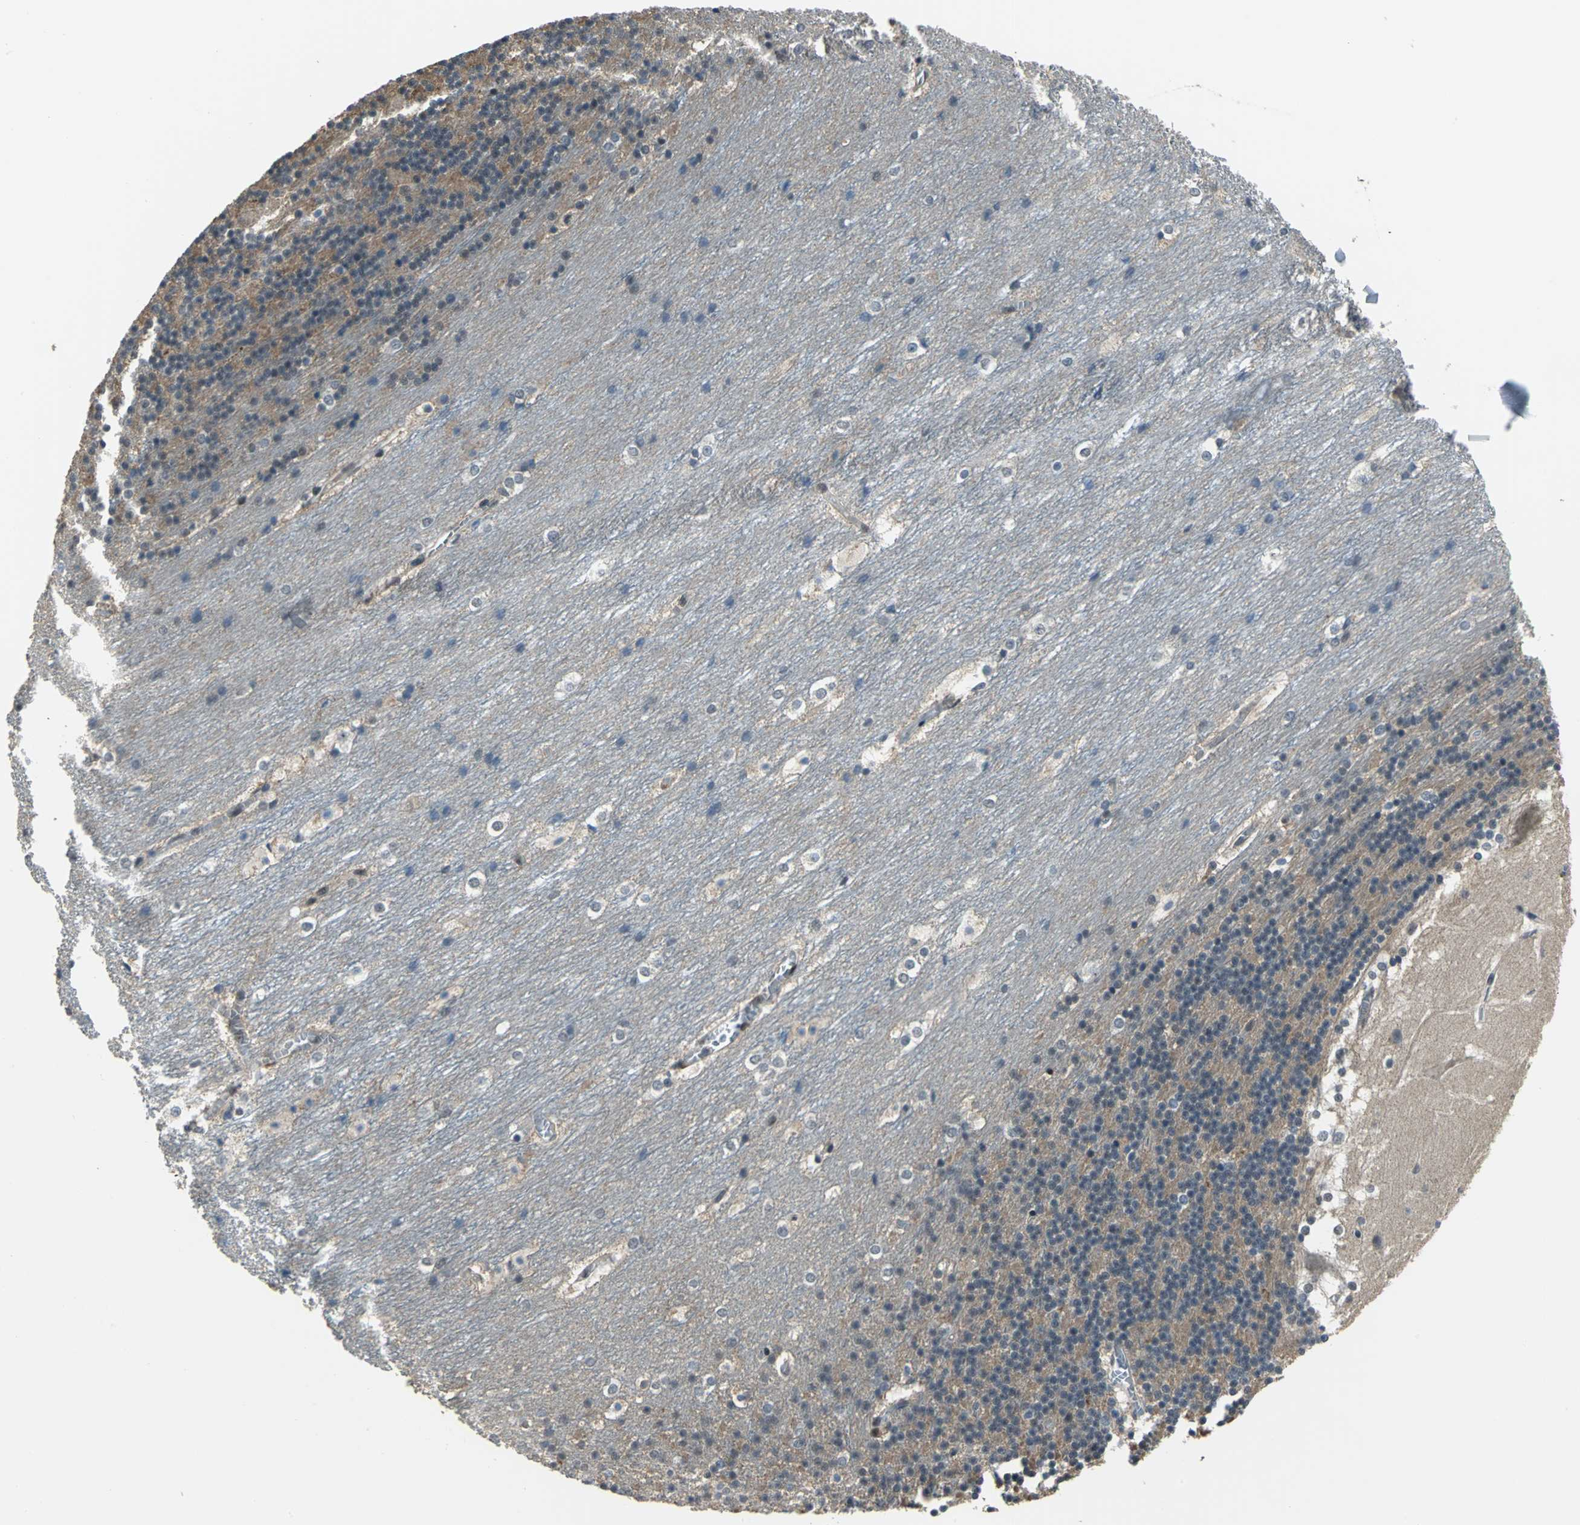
{"staining": {"intensity": "moderate", "quantity": "25%-75%", "location": "cytoplasmic/membranous"}, "tissue": "cerebellum", "cell_type": "Cells in granular layer", "image_type": "normal", "snomed": [{"axis": "morphology", "description": "Normal tissue, NOS"}, {"axis": "topography", "description": "Cerebellum"}], "caption": "Cells in granular layer display medium levels of moderate cytoplasmic/membranous positivity in about 25%-75% of cells in normal cerebellum.", "gene": "ELF2", "patient": {"sex": "female", "age": 19}}